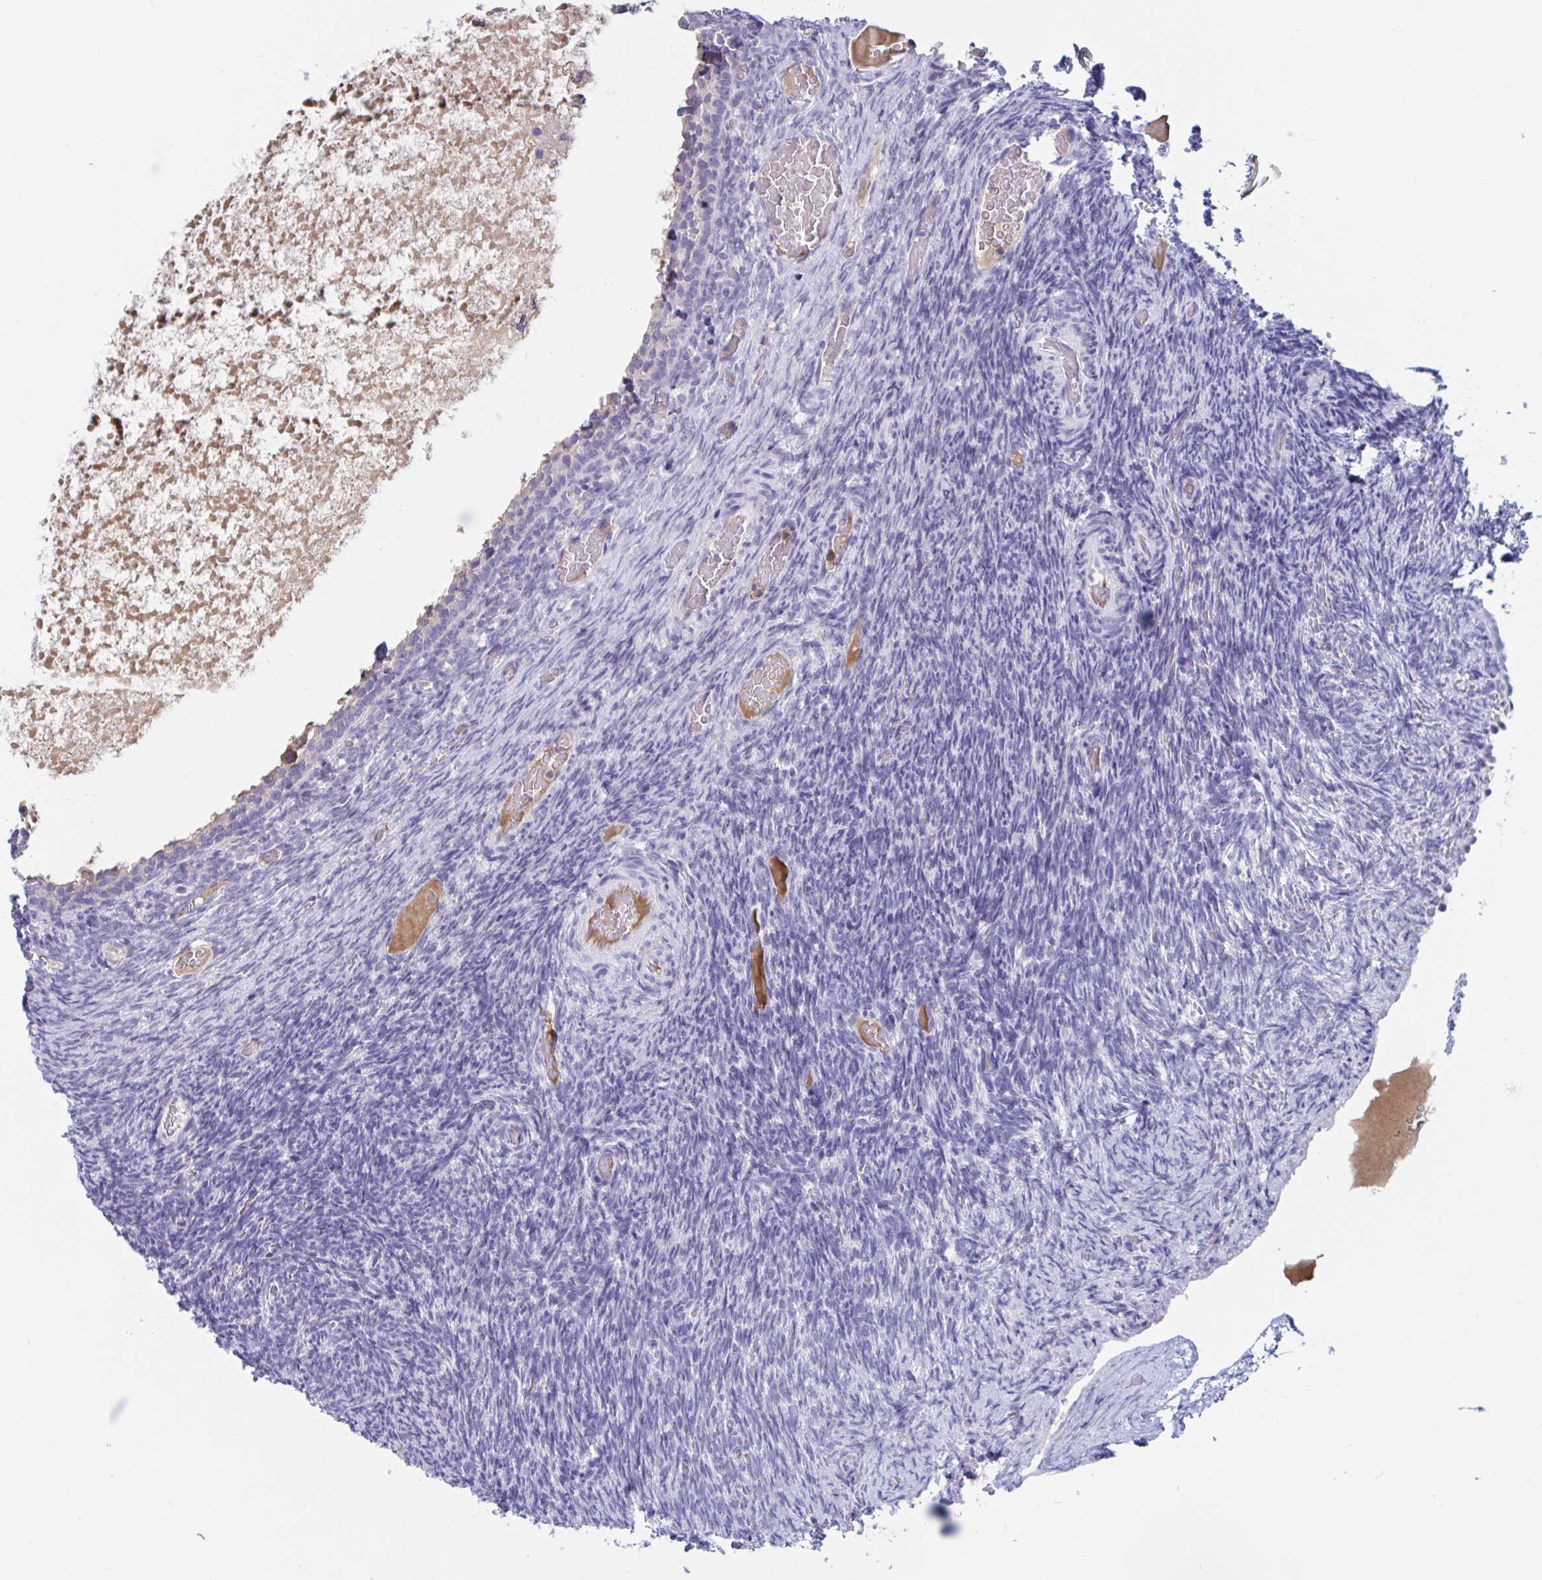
{"staining": {"intensity": "negative", "quantity": "none", "location": "none"}, "tissue": "ovary", "cell_type": "Ovarian stroma cells", "image_type": "normal", "snomed": [{"axis": "morphology", "description": "Normal tissue, NOS"}, {"axis": "topography", "description": "Ovary"}], "caption": "Ovary was stained to show a protein in brown. There is no significant positivity in ovarian stroma cells. (Immunohistochemistry, brightfield microscopy, high magnification).", "gene": "ZNHIT2", "patient": {"sex": "female", "age": 34}}